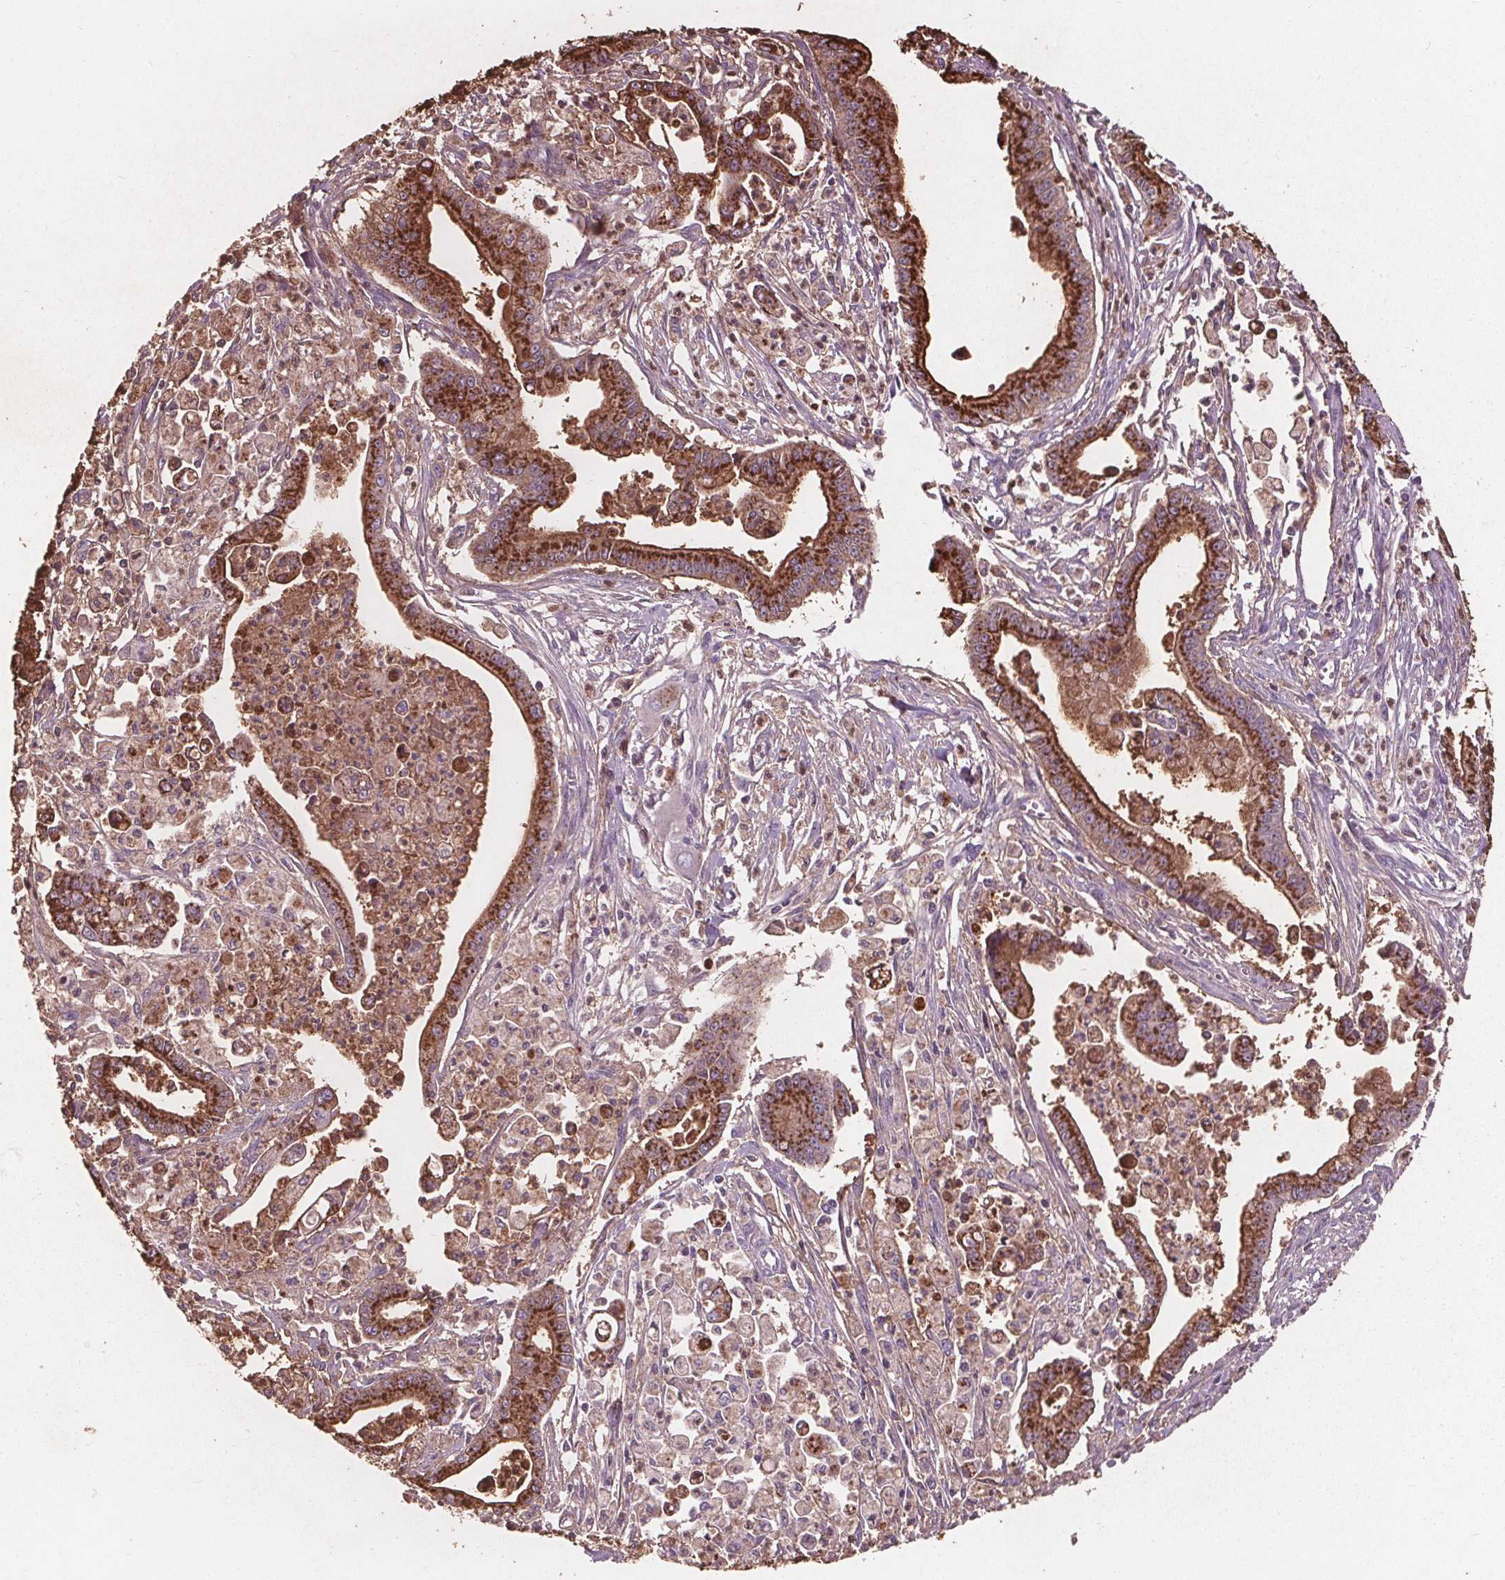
{"staining": {"intensity": "strong", "quantity": ">75%", "location": "cytoplasmic/membranous"}, "tissue": "pancreatic cancer", "cell_type": "Tumor cells", "image_type": "cancer", "snomed": [{"axis": "morphology", "description": "Adenocarcinoma, NOS"}, {"axis": "topography", "description": "Pancreas"}], "caption": "DAB immunohistochemical staining of pancreatic cancer (adenocarcinoma) reveals strong cytoplasmic/membranous protein expression in approximately >75% of tumor cells.", "gene": "PTPN14", "patient": {"sex": "female", "age": 65}}